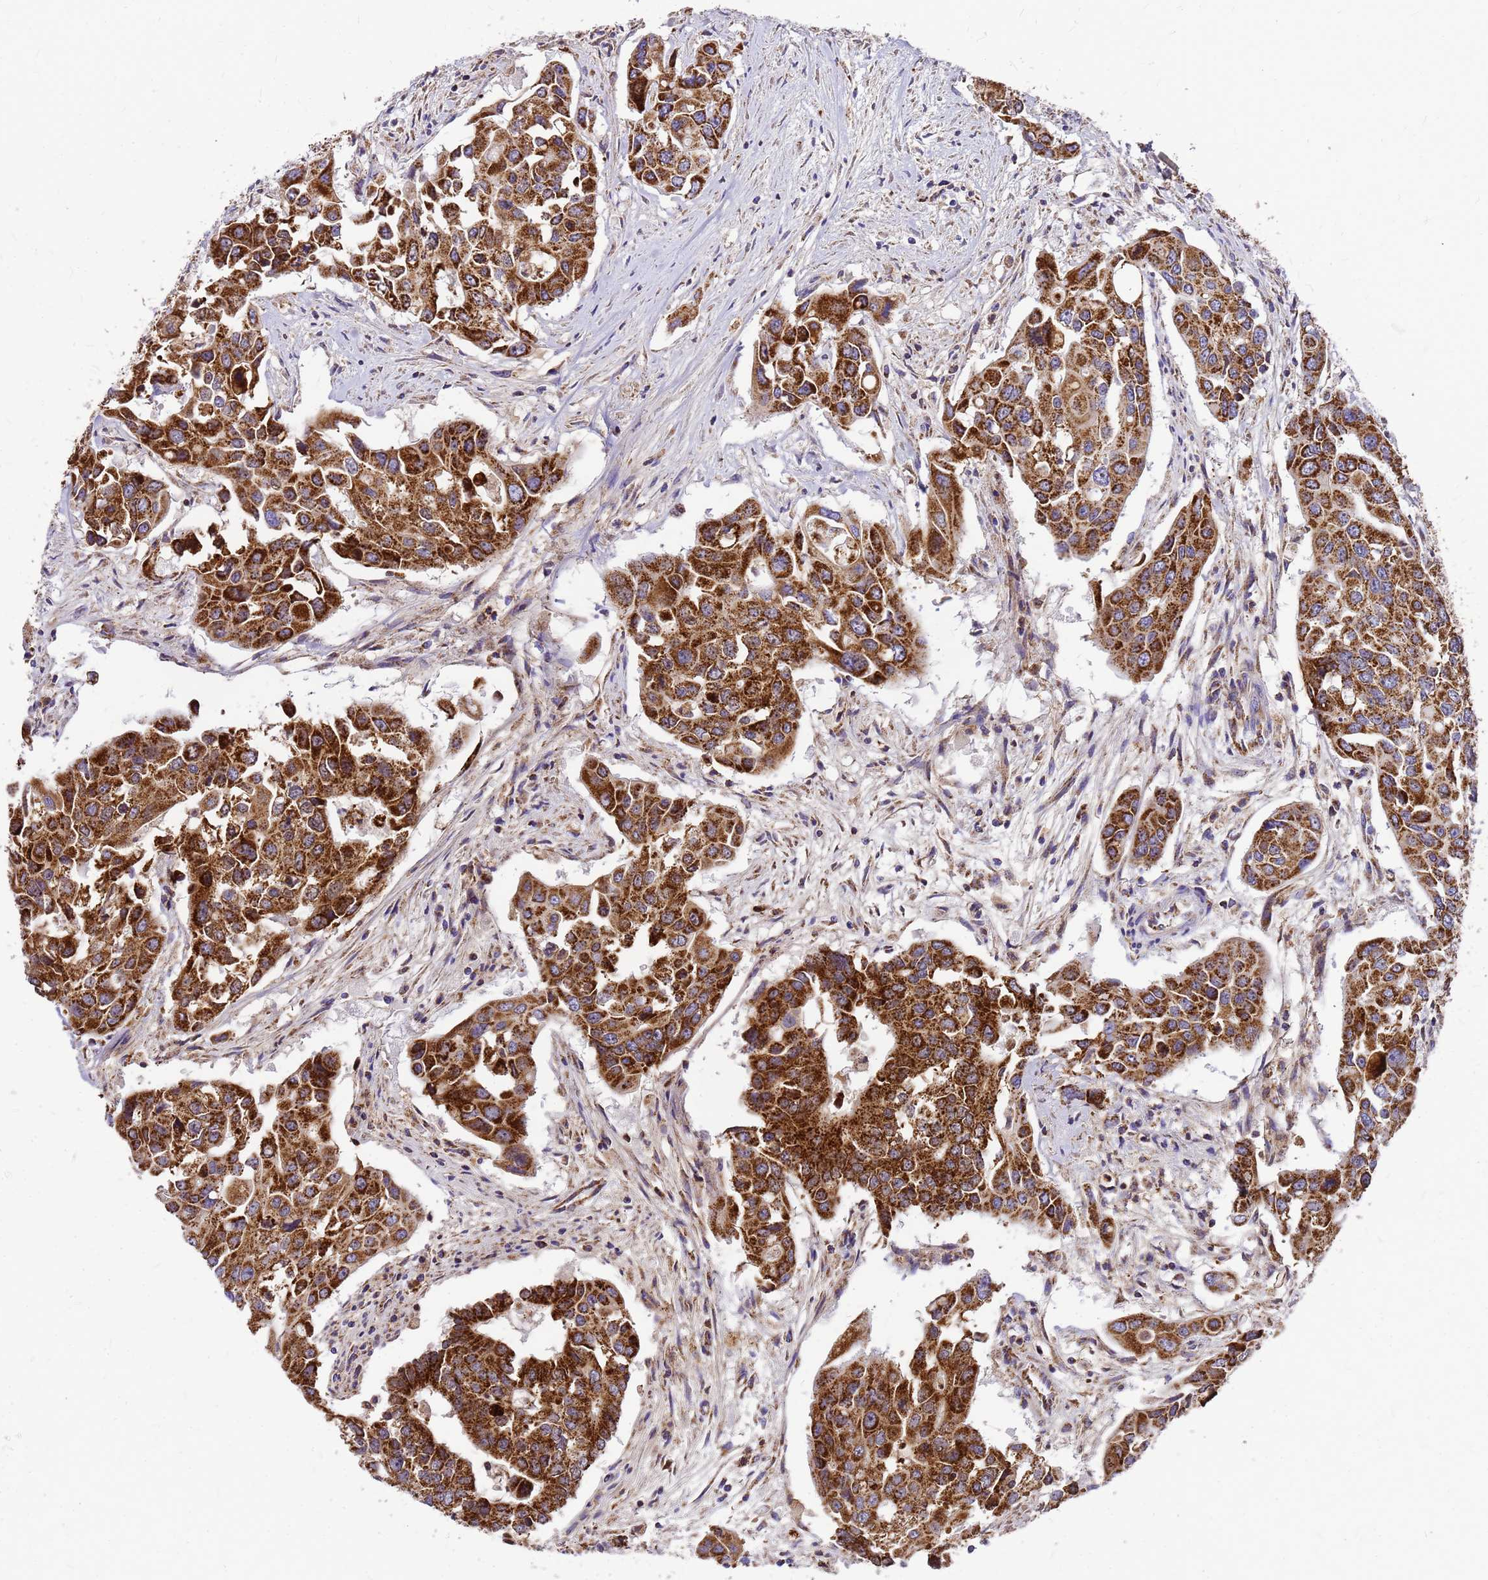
{"staining": {"intensity": "strong", "quantity": ">75%", "location": "cytoplasmic/membranous"}, "tissue": "colorectal cancer", "cell_type": "Tumor cells", "image_type": "cancer", "snomed": [{"axis": "morphology", "description": "Adenocarcinoma, NOS"}, {"axis": "topography", "description": "Colon"}], "caption": "High-magnification brightfield microscopy of colorectal adenocarcinoma stained with DAB (brown) and counterstained with hematoxylin (blue). tumor cells exhibit strong cytoplasmic/membranous expression is appreciated in approximately>75% of cells.", "gene": "MRPS26", "patient": {"sex": "male", "age": 77}}